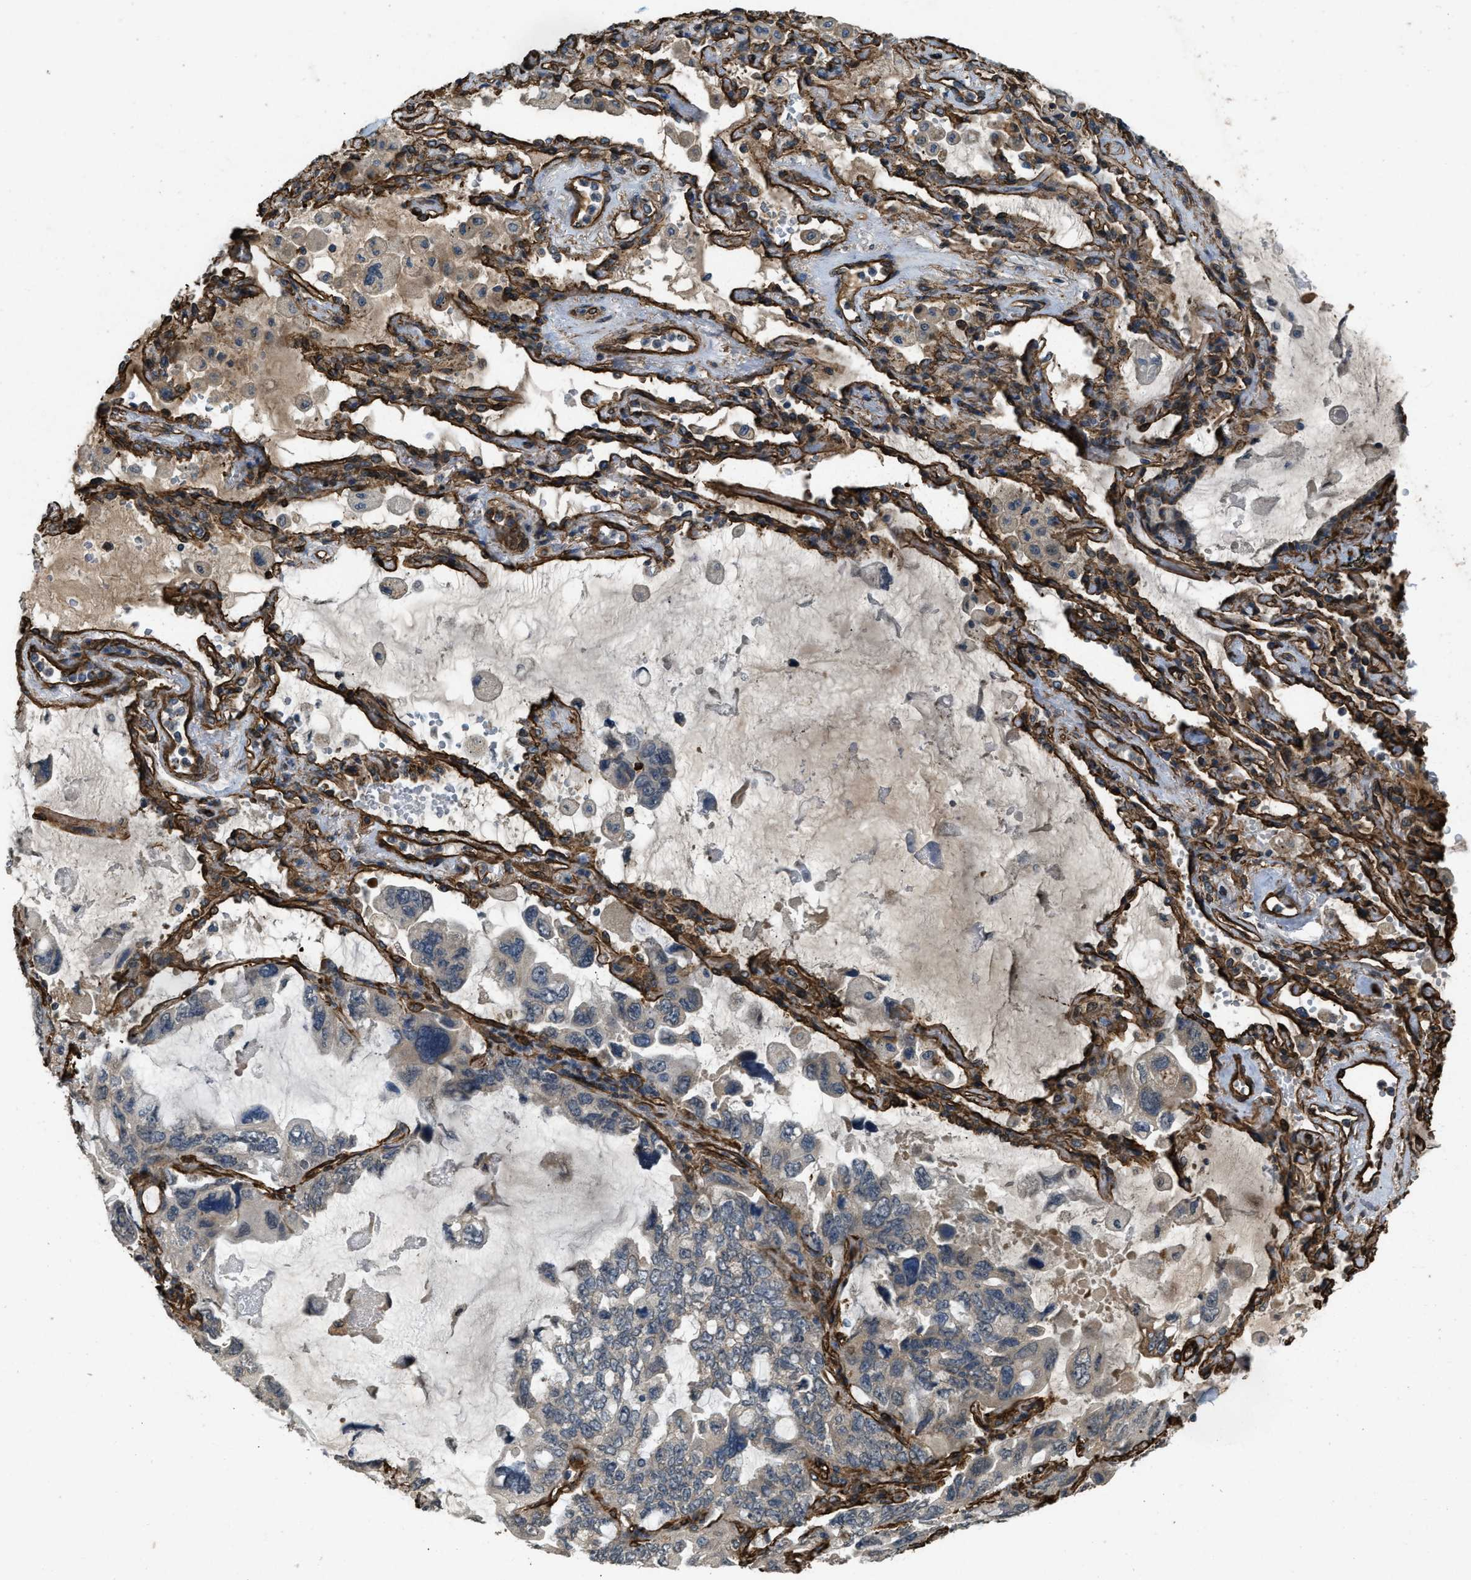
{"staining": {"intensity": "weak", "quantity": "<25%", "location": "cytoplasmic/membranous"}, "tissue": "lung cancer", "cell_type": "Tumor cells", "image_type": "cancer", "snomed": [{"axis": "morphology", "description": "Squamous cell carcinoma, NOS"}, {"axis": "topography", "description": "Lung"}], "caption": "Tumor cells show no significant protein expression in lung cancer.", "gene": "NMB", "patient": {"sex": "female", "age": 73}}